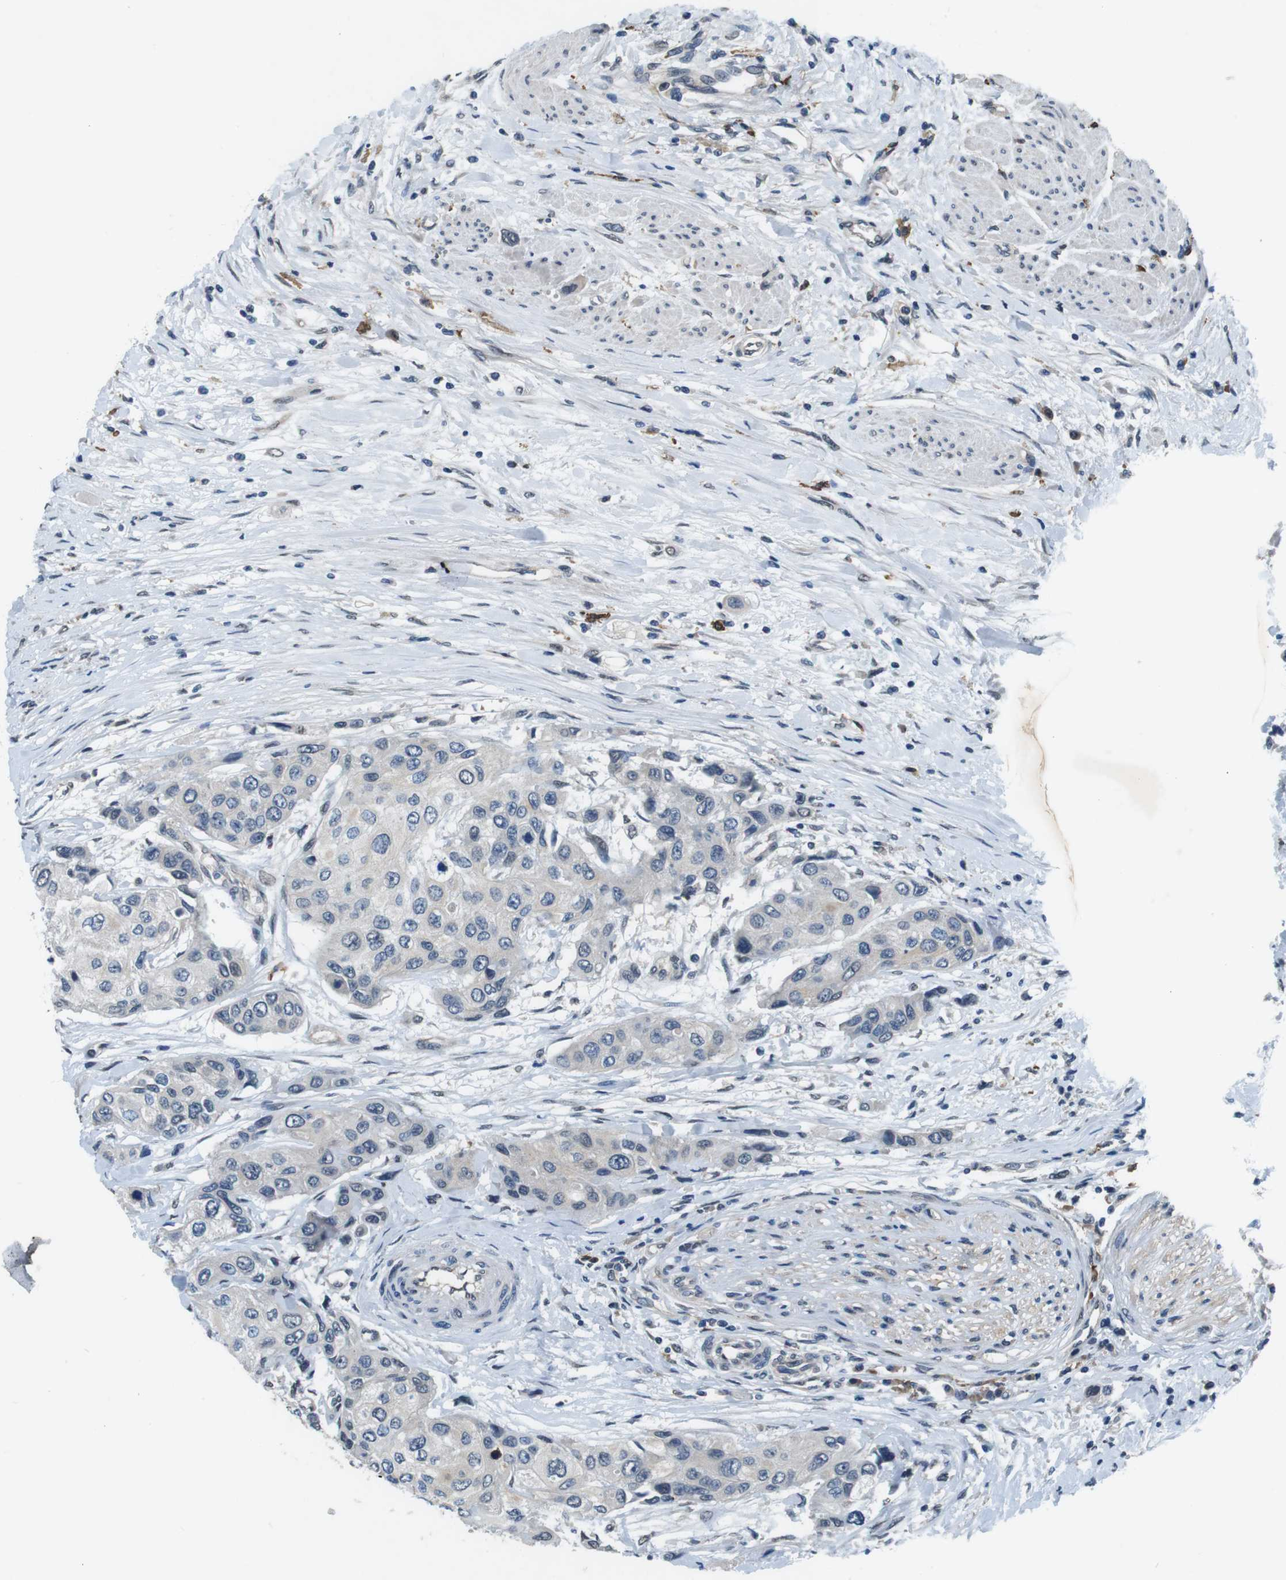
{"staining": {"intensity": "negative", "quantity": "none", "location": "none"}, "tissue": "urothelial cancer", "cell_type": "Tumor cells", "image_type": "cancer", "snomed": [{"axis": "morphology", "description": "Urothelial carcinoma, High grade"}, {"axis": "topography", "description": "Urinary bladder"}], "caption": "Photomicrograph shows no protein positivity in tumor cells of urothelial carcinoma (high-grade) tissue.", "gene": "CD163L1", "patient": {"sex": "female", "age": 56}}